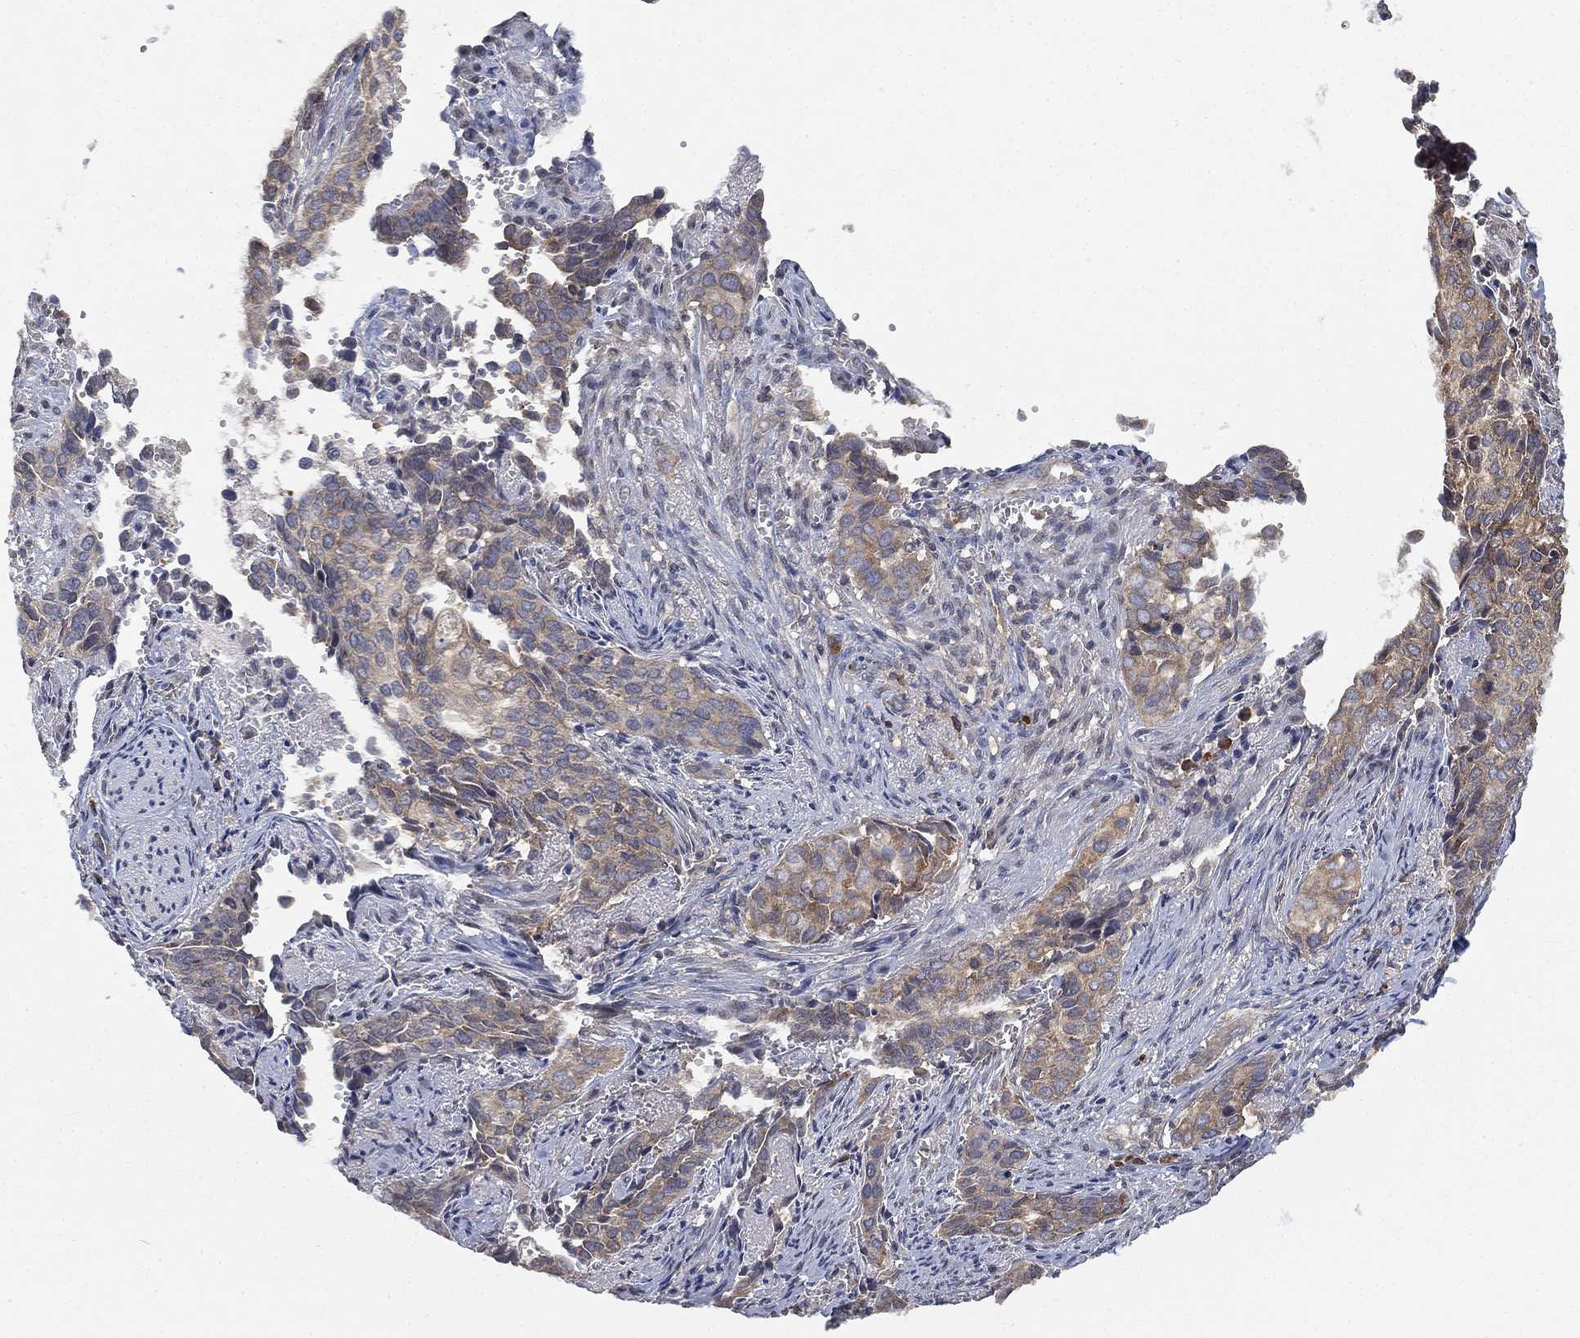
{"staining": {"intensity": "weak", "quantity": "<25%", "location": "cytoplasmic/membranous"}, "tissue": "cervical cancer", "cell_type": "Tumor cells", "image_type": "cancer", "snomed": [{"axis": "morphology", "description": "Squamous cell carcinoma, NOS"}, {"axis": "topography", "description": "Cervix"}], "caption": "Protein analysis of cervical squamous cell carcinoma demonstrates no significant staining in tumor cells. Nuclei are stained in blue.", "gene": "UBA5", "patient": {"sex": "female", "age": 29}}